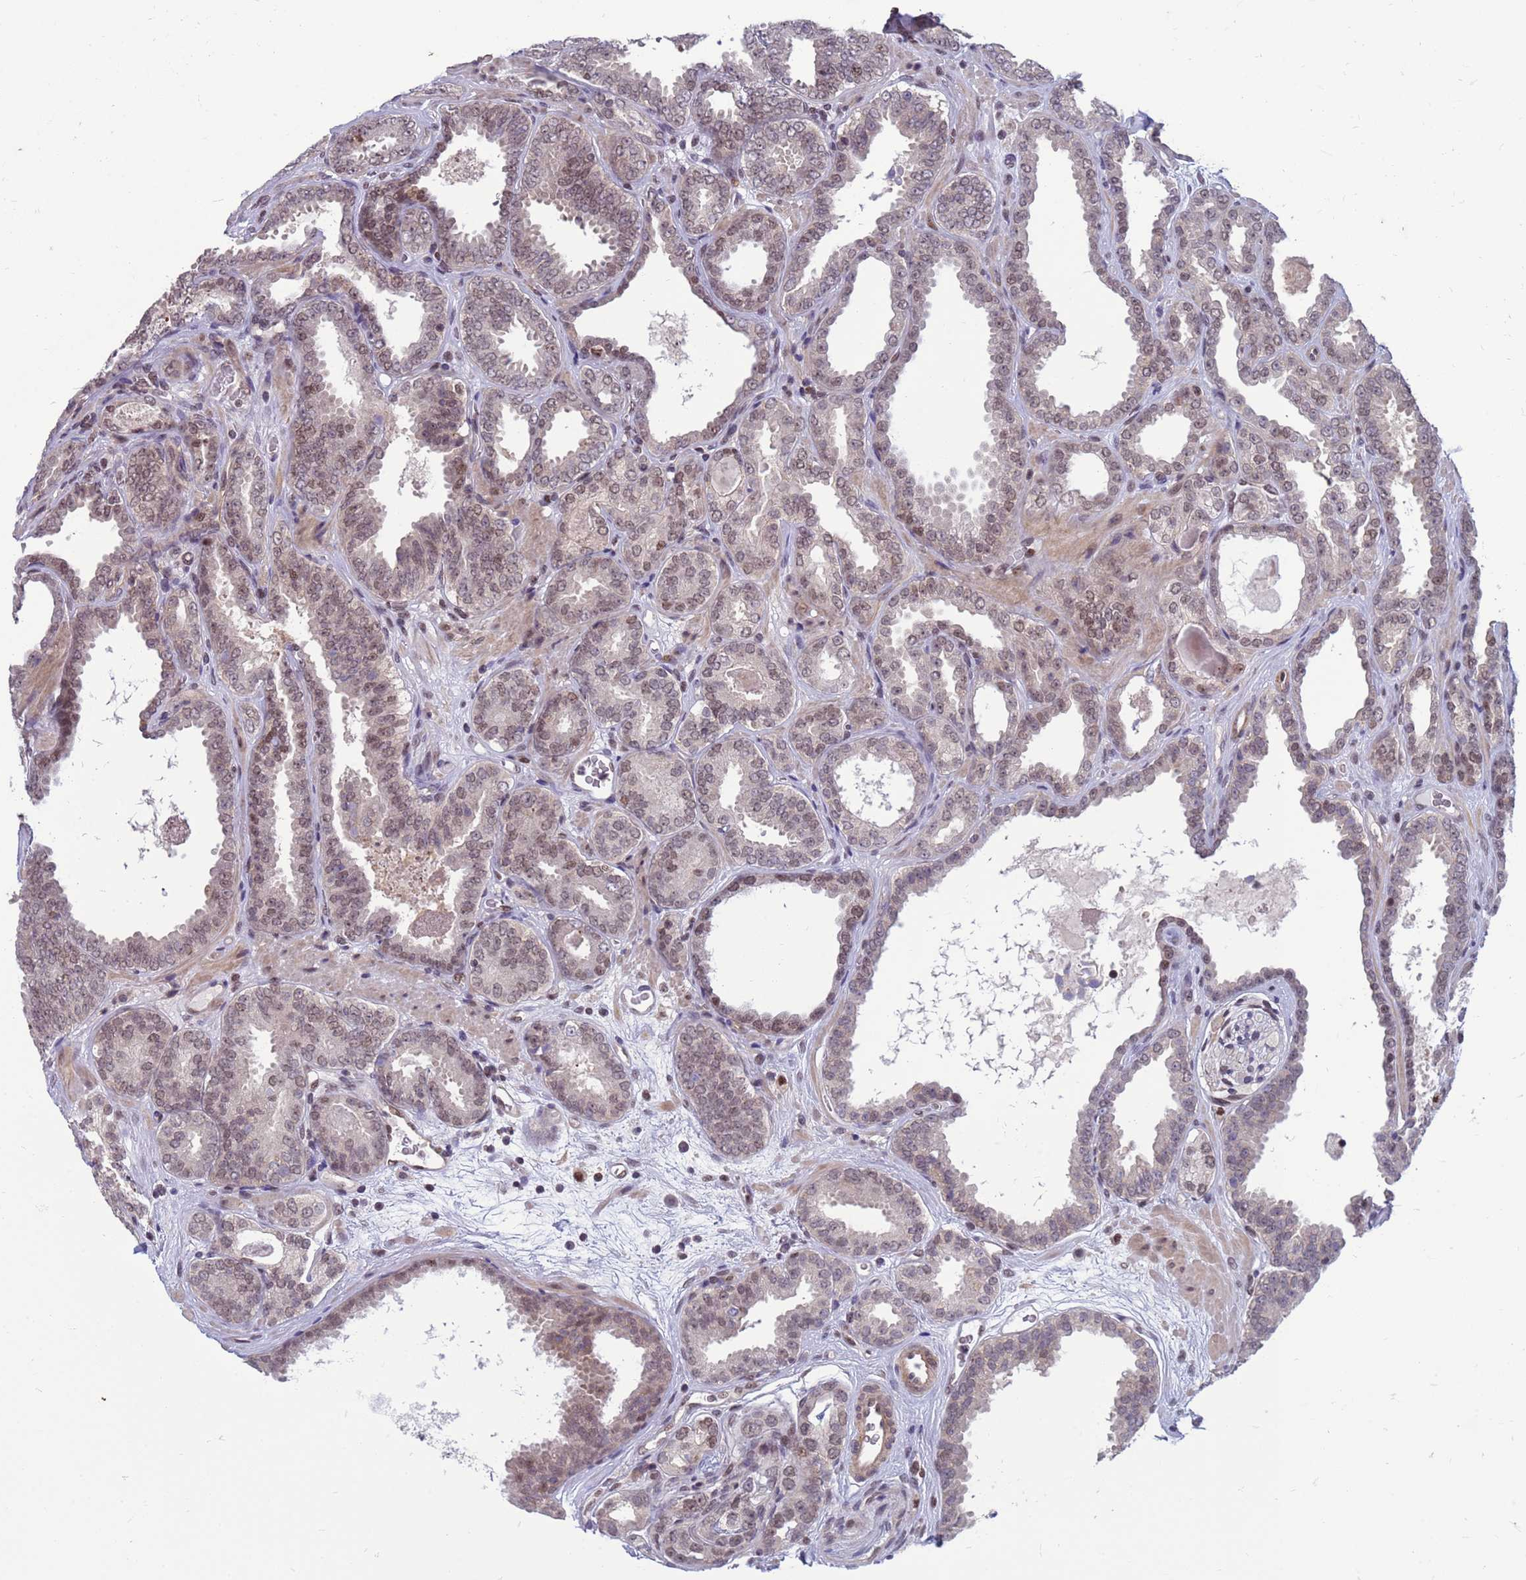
{"staining": {"intensity": "moderate", "quantity": "25%-75%", "location": "nuclear"}, "tissue": "prostate cancer", "cell_type": "Tumor cells", "image_type": "cancer", "snomed": [{"axis": "morphology", "description": "Adenocarcinoma, High grade"}, {"axis": "topography", "description": "Prostate"}], "caption": "This histopathology image shows immunohistochemistry staining of adenocarcinoma (high-grade) (prostate), with medium moderate nuclear staining in about 25%-75% of tumor cells.", "gene": "NSL1", "patient": {"sex": "male", "age": 72}}